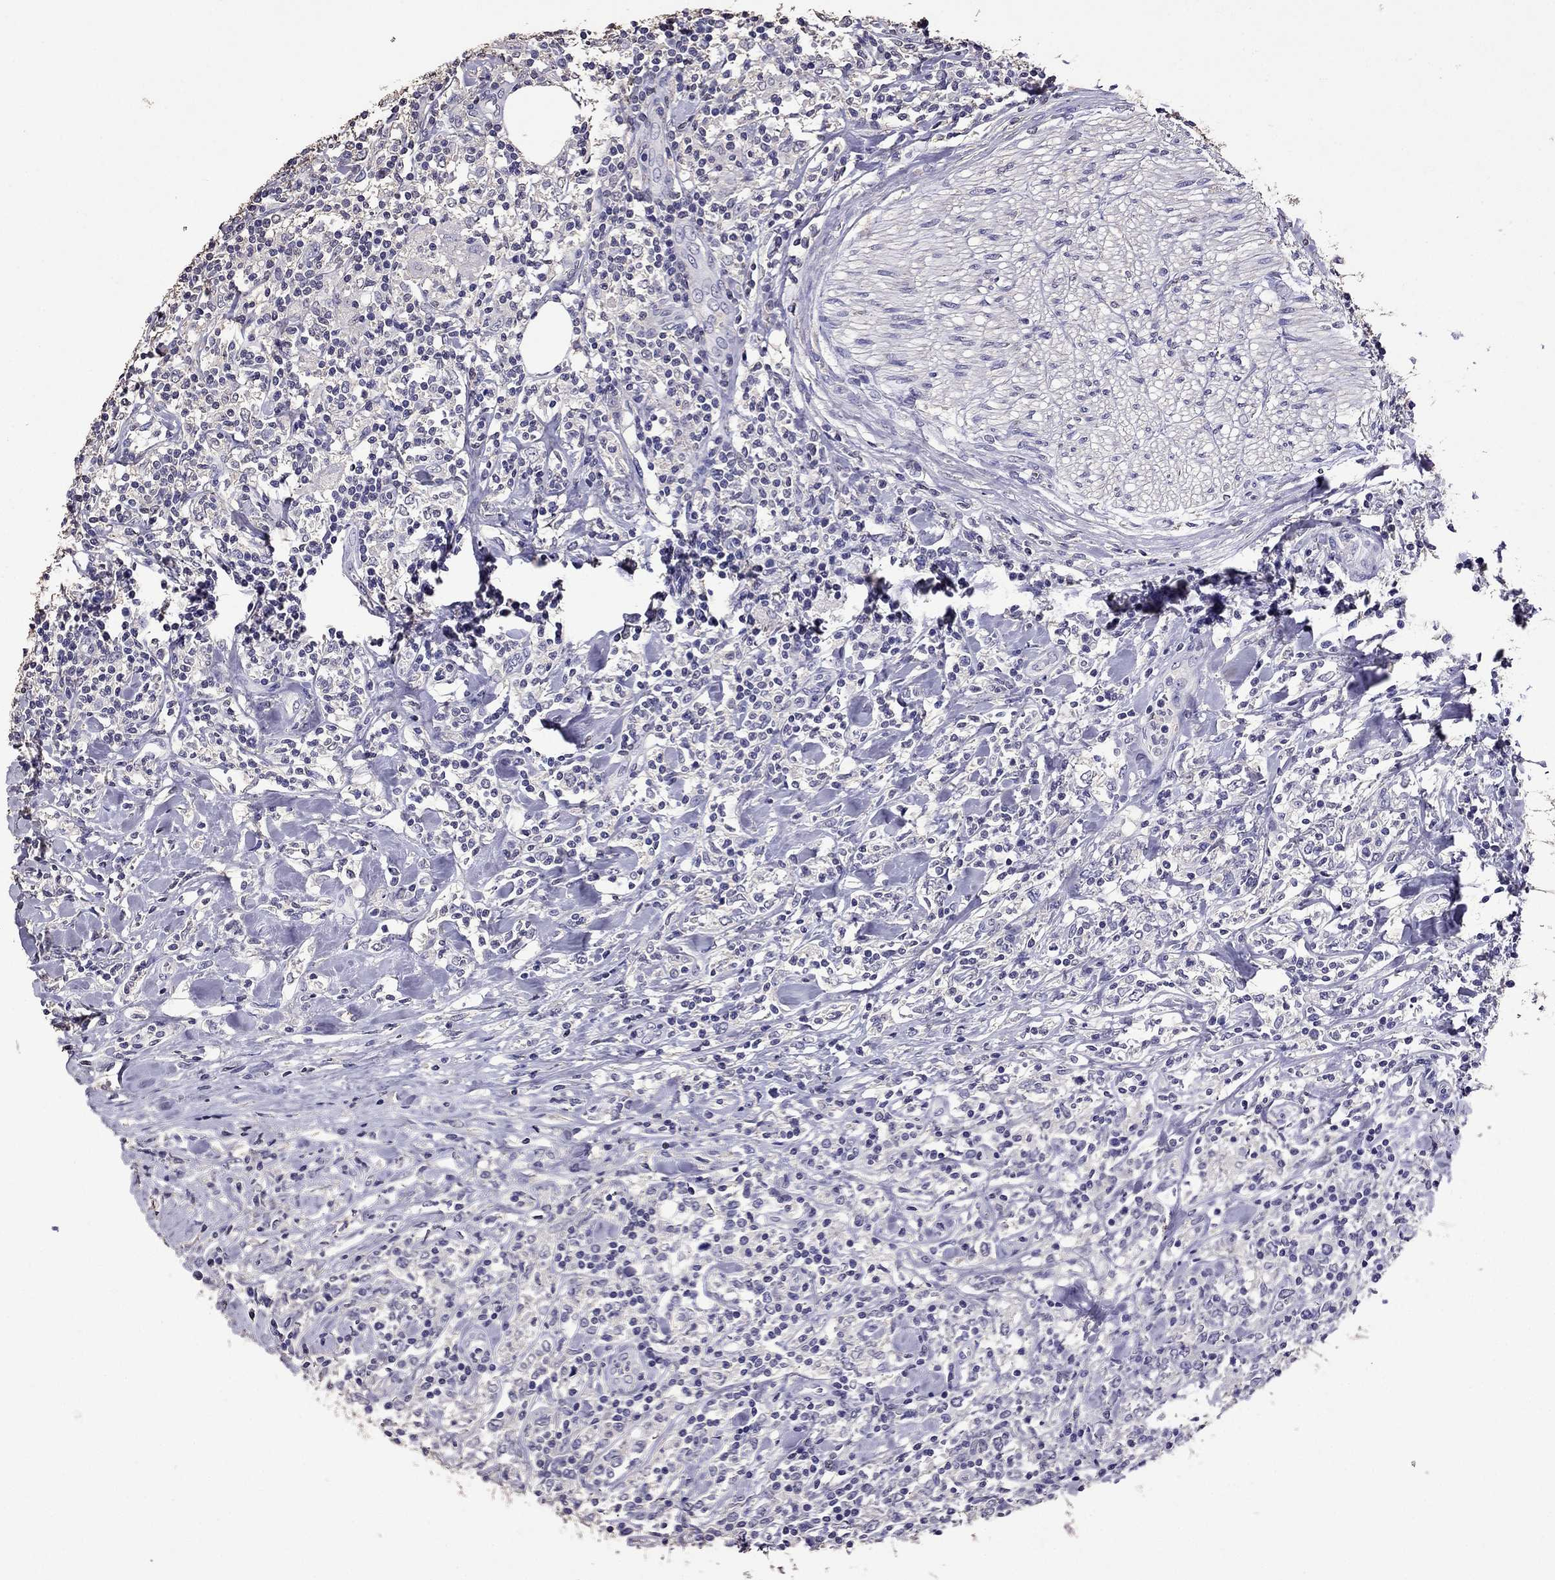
{"staining": {"intensity": "negative", "quantity": "none", "location": "none"}, "tissue": "lymphoma", "cell_type": "Tumor cells", "image_type": "cancer", "snomed": [{"axis": "morphology", "description": "Malignant lymphoma, non-Hodgkin's type, High grade"}, {"axis": "topography", "description": "Lymph node"}], "caption": "This is a histopathology image of immunohistochemistry staining of lymphoma, which shows no expression in tumor cells.", "gene": "NKX3-1", "patient": {"sex": "female", "age": 84}}